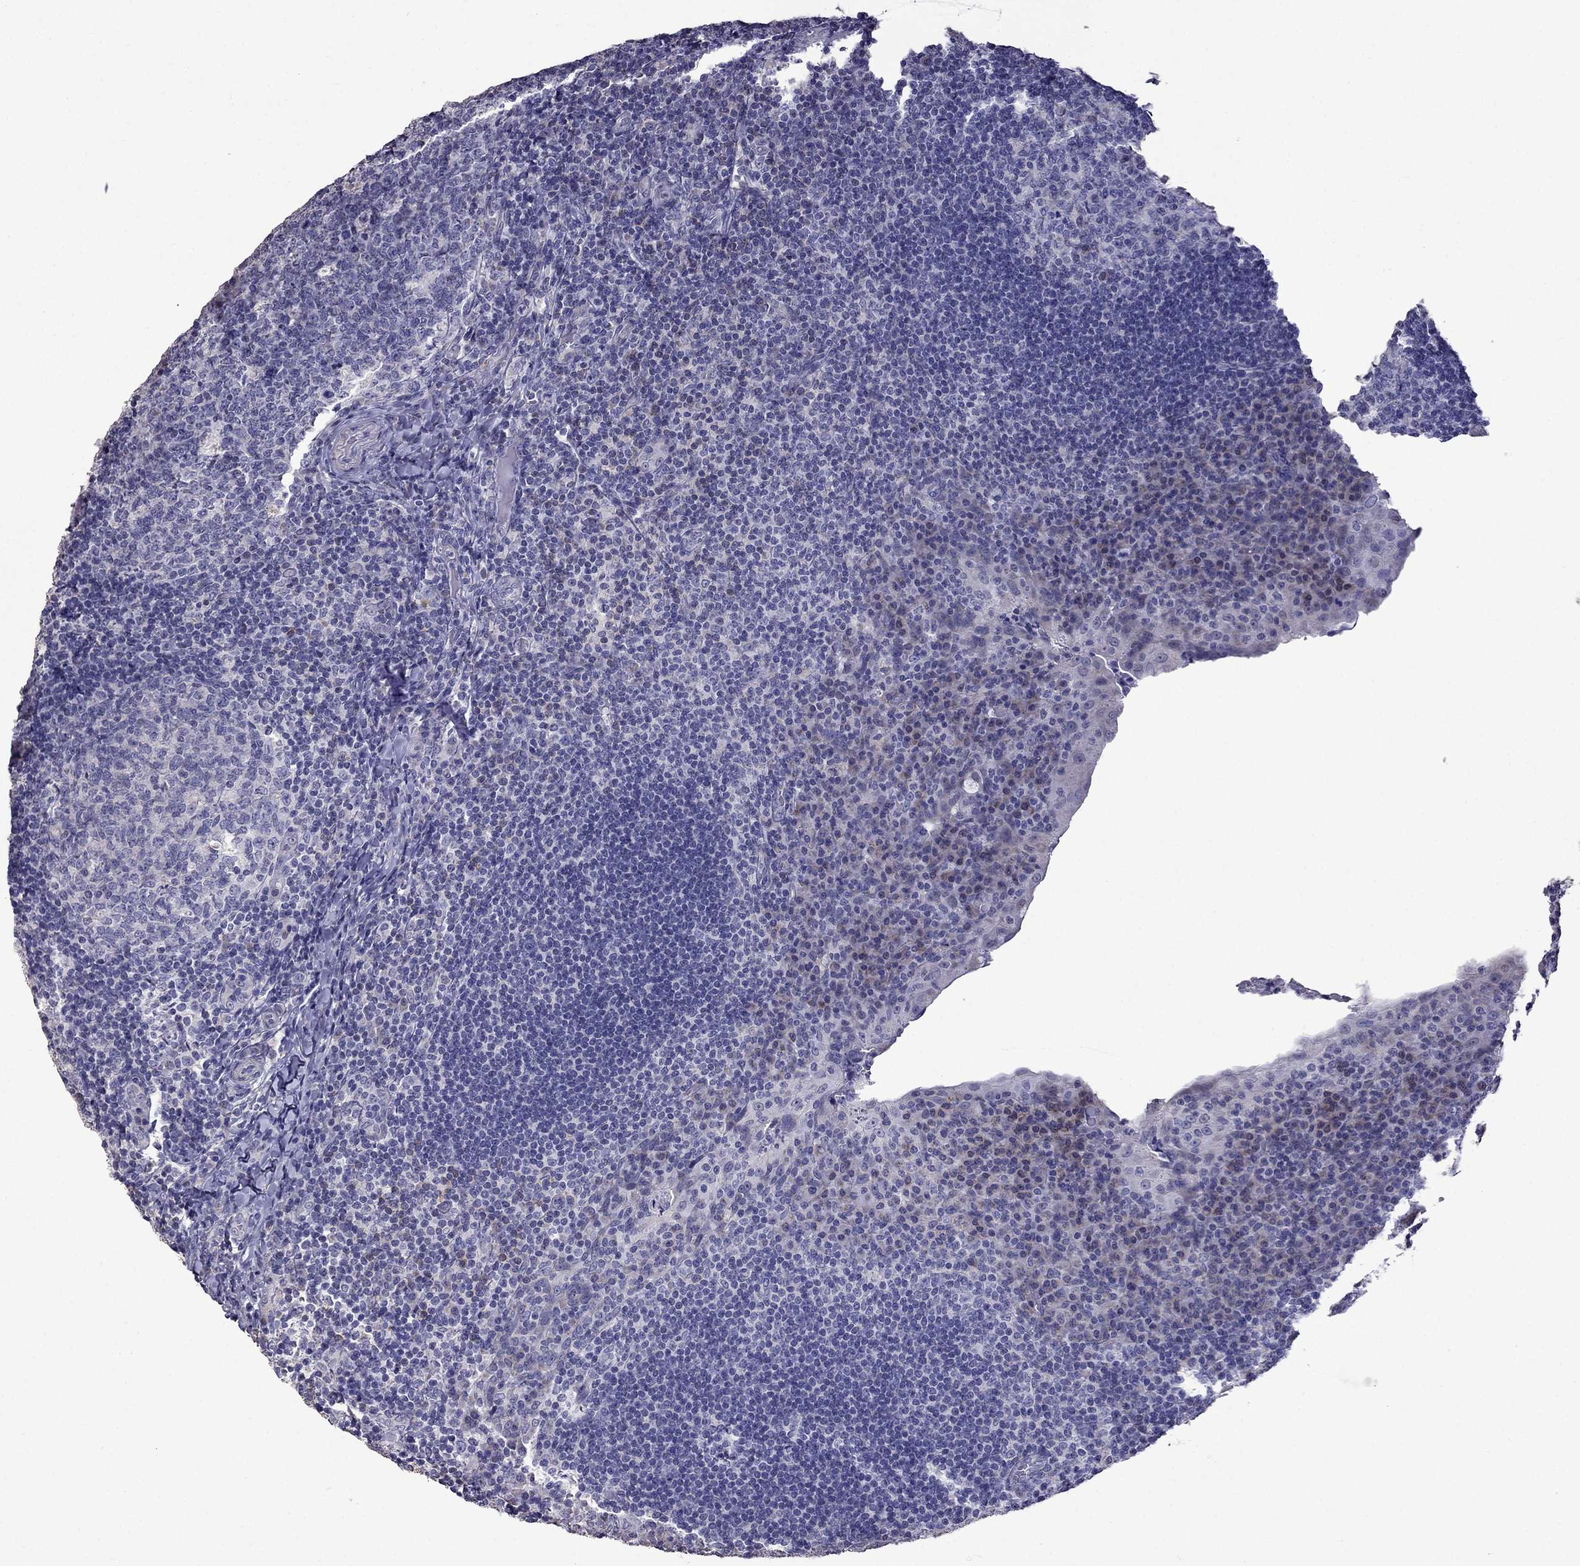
{"staining": {"intensity": "negative", "quantity": "none", "location": "none"}, "tissue": "tonsil", "cell_type": "Germinal center cells", "image_type": "normal", "snomed": [{"axis": "morphology", "description": "Normal tissue, NOS"}, {"axis": "topography", "description": "Tonsil"}], "caption": "Human tonsil stained for a protein using immunohistochemistry (IHC) demonstrates no expression in germinal center cells.", "gene": "AK5", "patient": {"sex": "male", "age": 17}}